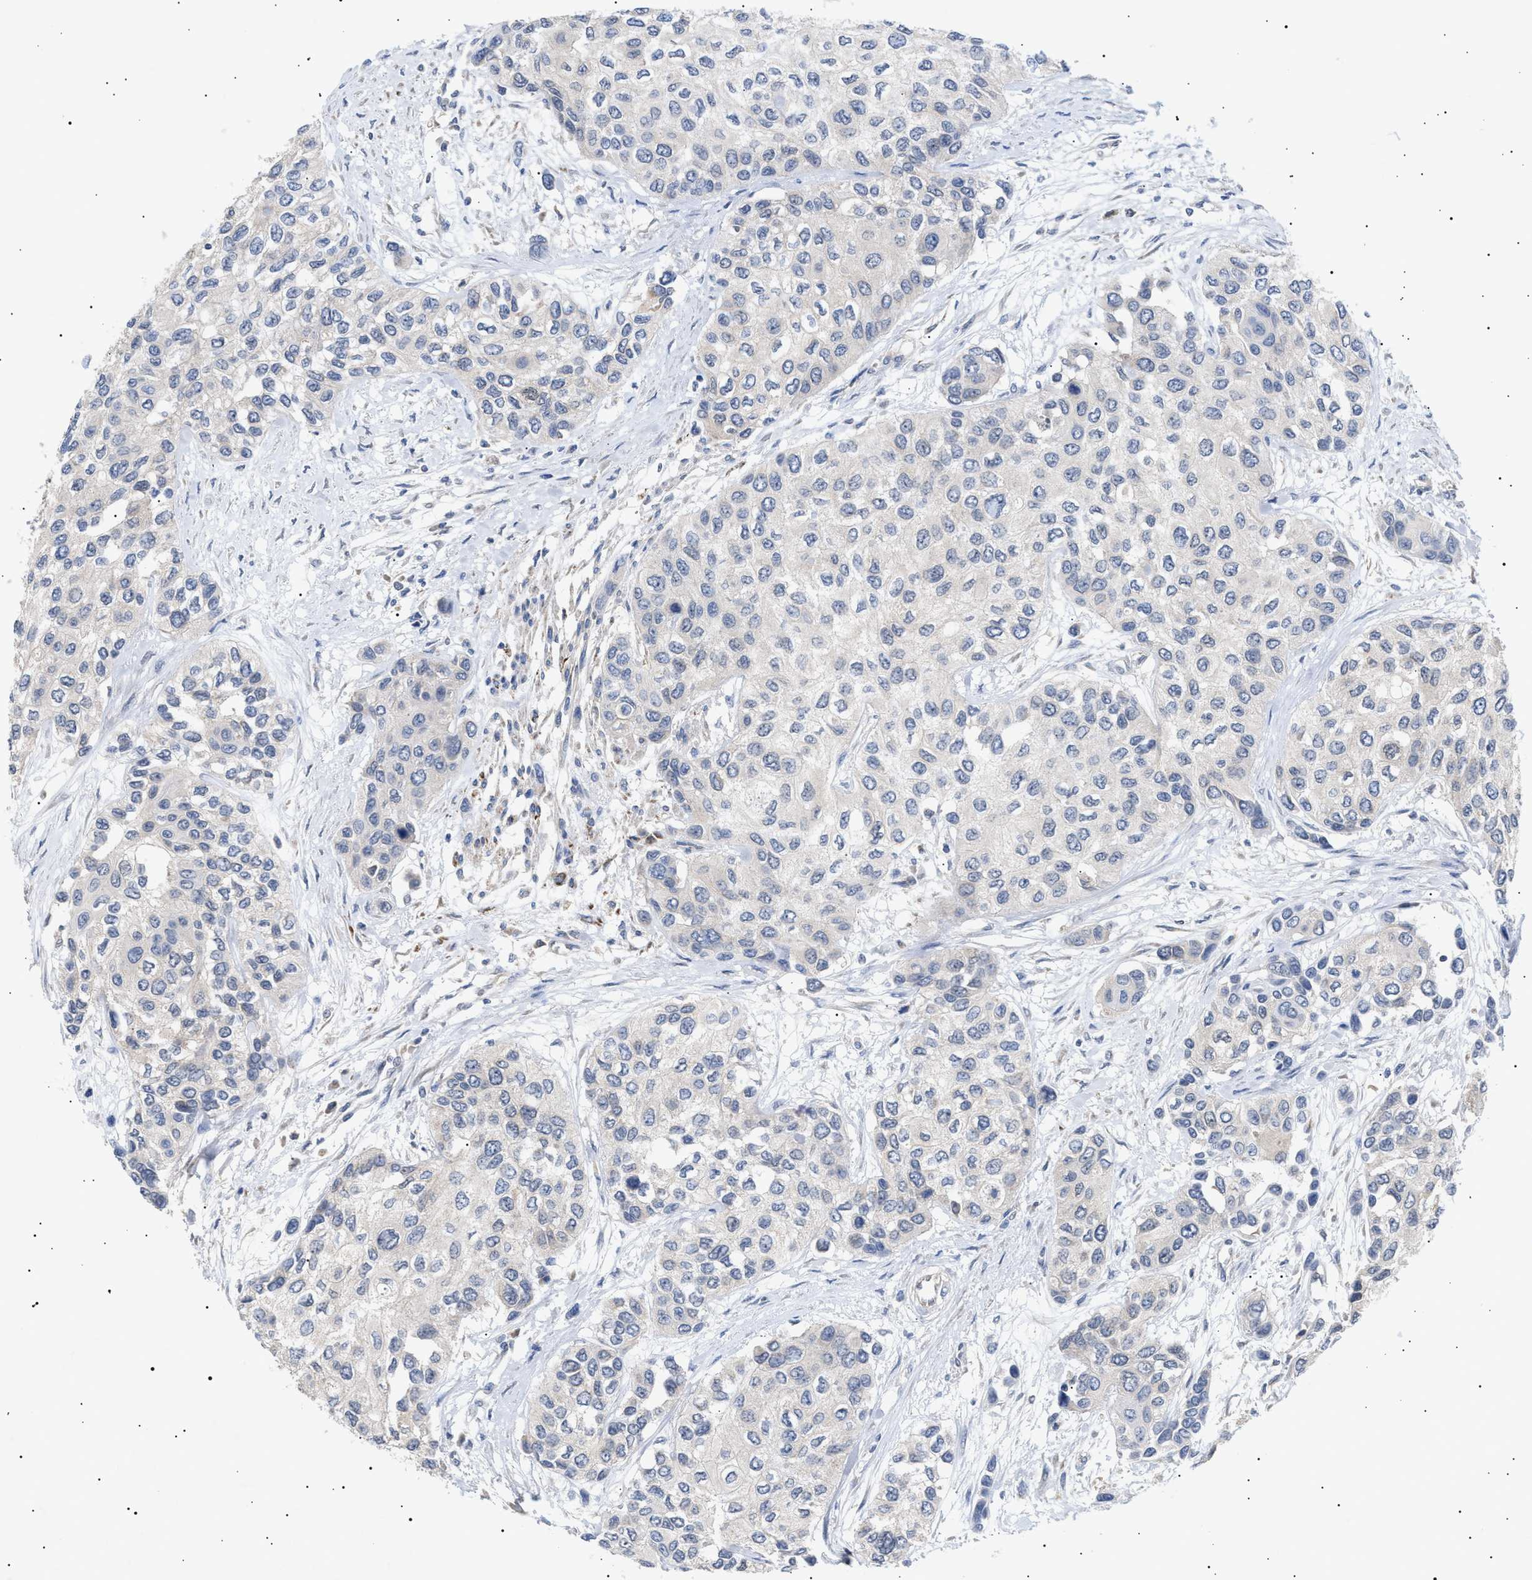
{"staining": {"intensity": "negative", "quantity": "none", "location": "none"}, "tissue": "urothelial cancer", "cell_type": "Tumor cells", "image_type": "cancer", "snomed": [{"axis": "morphology", "description": "Urothelial carcinoma, High grade"}, {"axis": "topography", "description": "Urinary bladder"}], "caption": "This is an IHC photomicrograph of urothelial cancer. There is no positivity in tumor cells.", "gene": "SIRT5", "patient": {"sex": "female", "age": 56}}